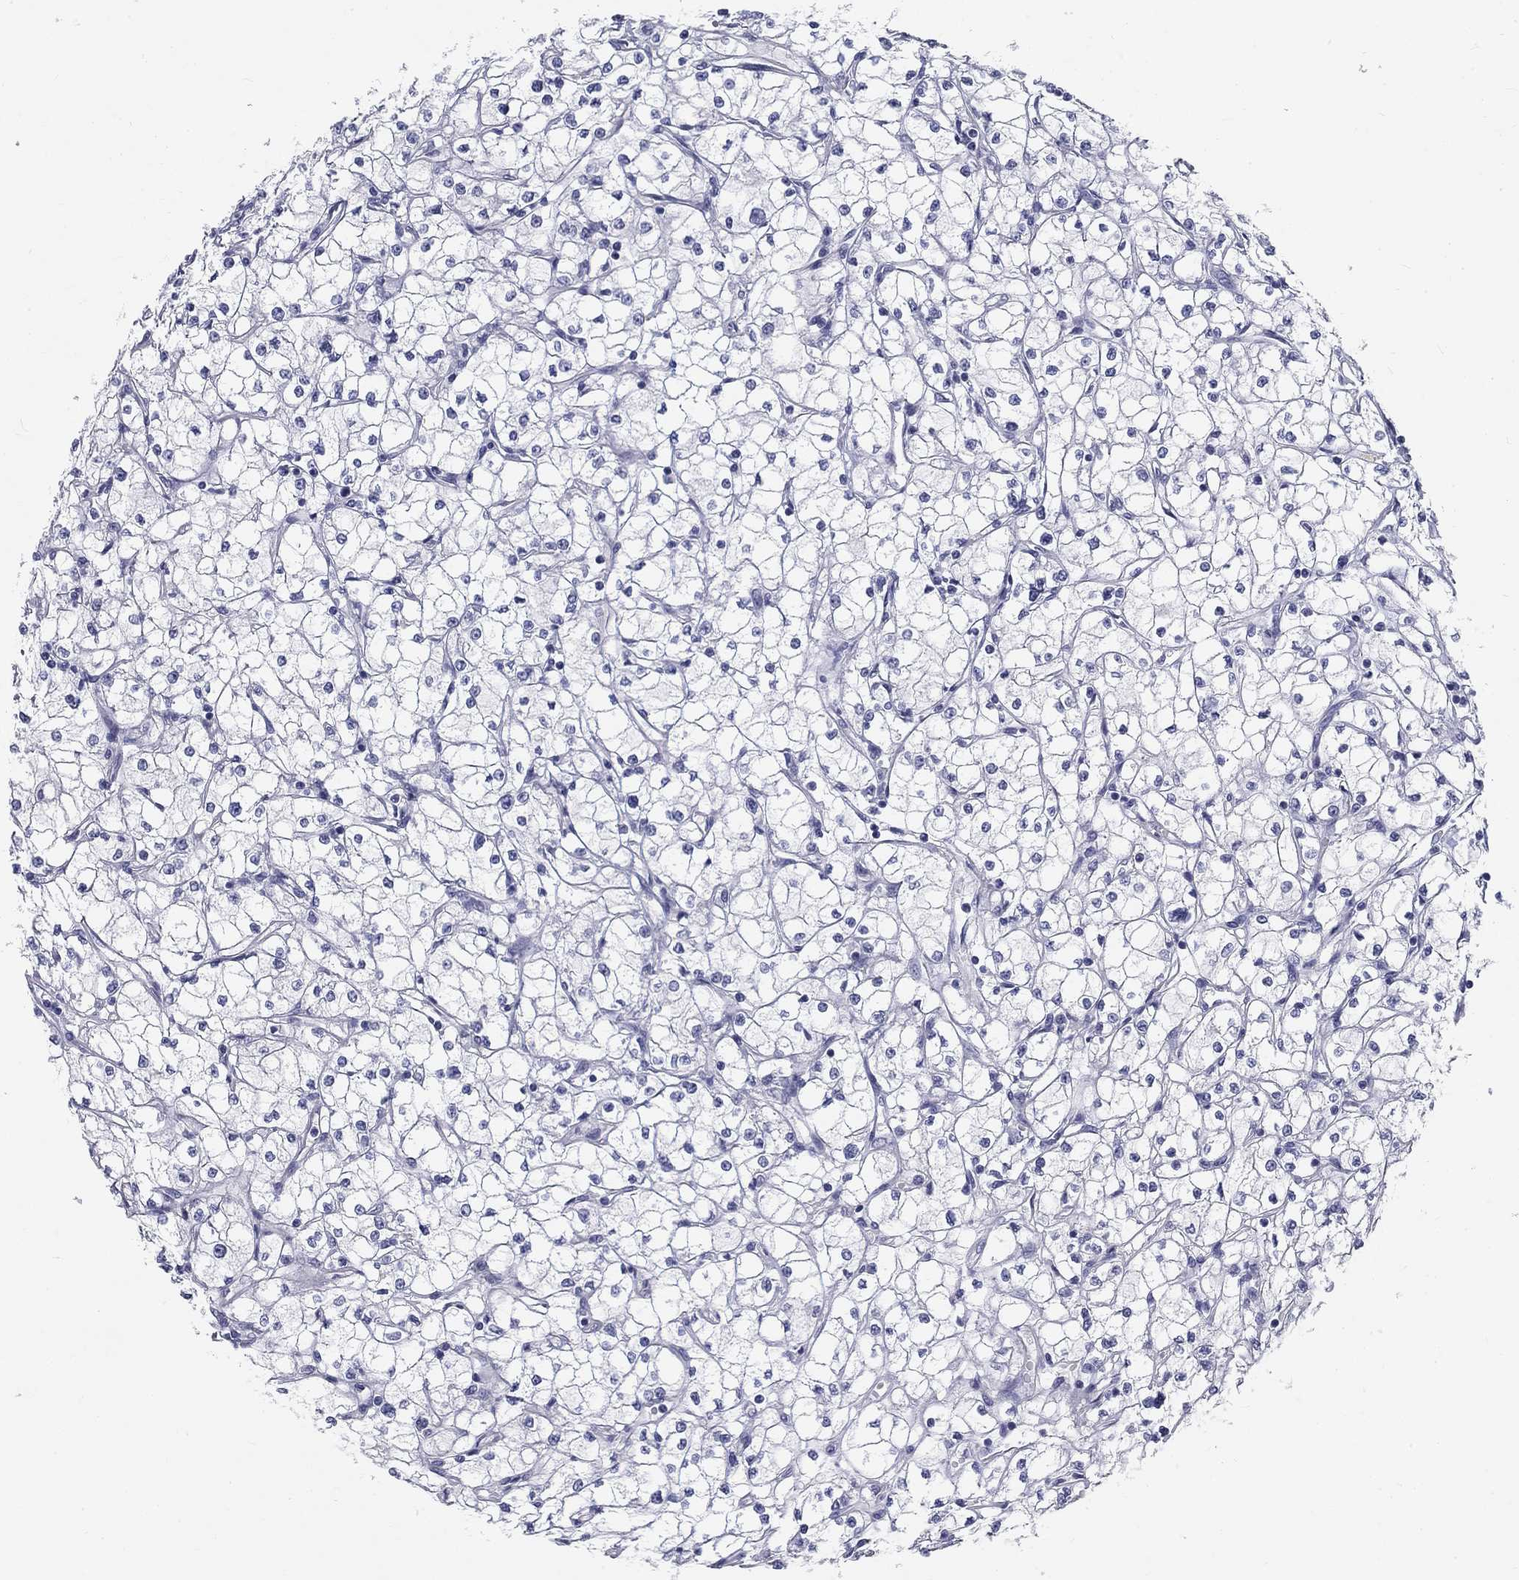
{"staining": {"intensity": "negative", "quantity": "none", "location": "none"}, "tissue": "renal cancer", "cell_type": "Tumor cells", "image_type": "cancer", "snomed": [{"axis": "morphology", "description": "Adenocarcinoma, NOS"}, {"axis": "topography", "description": "Kidney"}], "caption": "High magnification brightfield microscopy of adenocarcinoma (renal) stained with DAB (brown) and counterstained with hematoxylin (blue): tumor cells show no significant expression. The staining is performed using DAB brown chromogen with nuclei counter-stained in using hematoxylin.", "gene": "GALNTL5", "patient": {"sex": "male", "age": 67}}